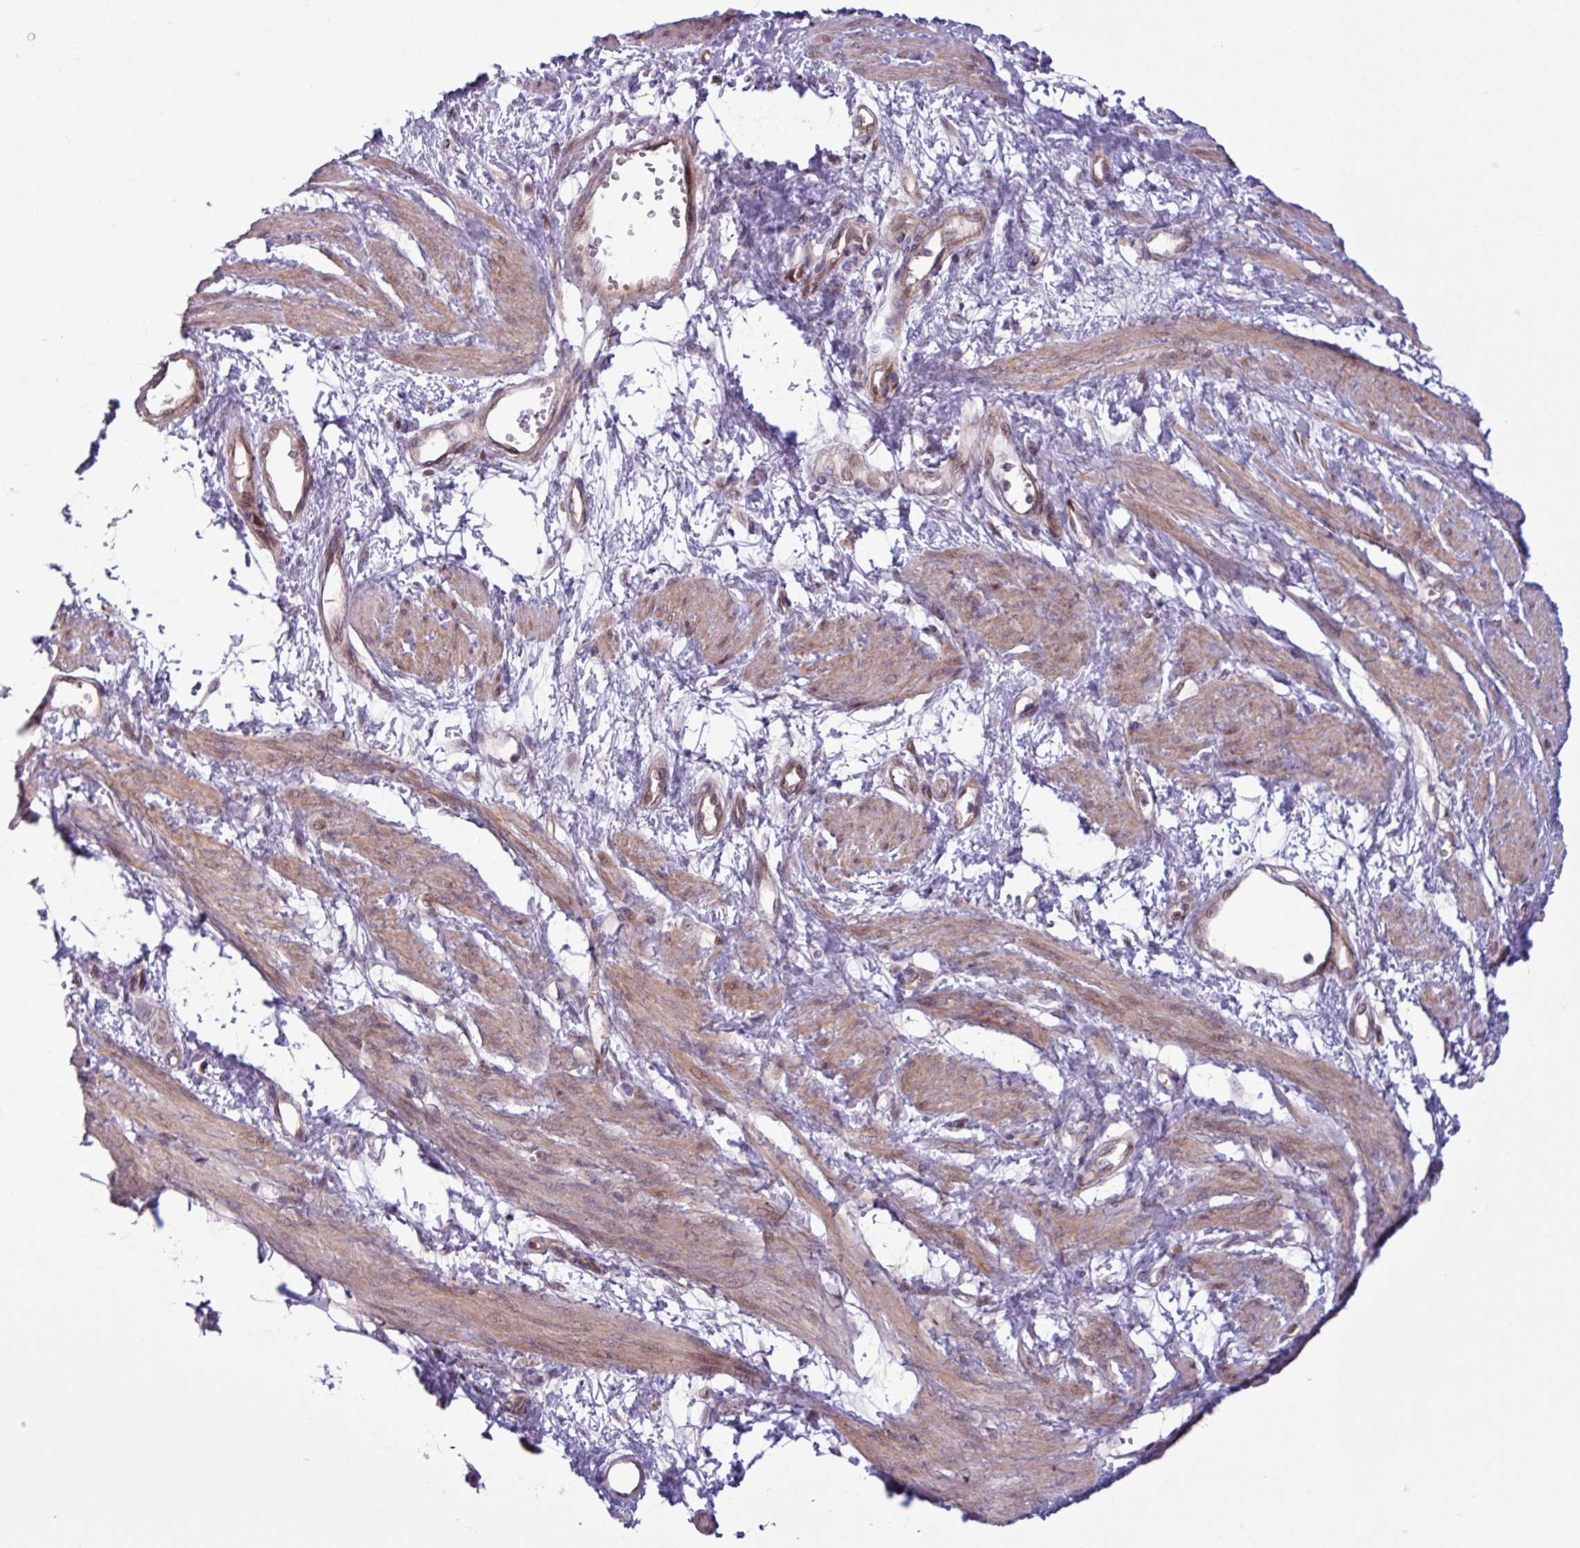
{"staining": {"intensity": "moderate", "quantity": ">75%", "location": "cytoplasmic/membranous,nuclear"}, "tissue": "smooth muscle", "cell_type": "Smooth muscle cells", "image_type": "normal", "snomed": [{"axis": "morphology", "description": "Normal tissue, NOS"}, {"axis": "topography", "description": "Smooth muscle"}, {"axis": "topography", "description": "Uterus"}], "caption": "The photomicrograph demonstrates a brown stain indicating the presence of a protein in the cytoplasmic/membranous,nuclear of smooth muscle cells in smooth muscle. (DAB IHC with brightfield microscopy, high magnification).", "gene": "PDPR", "patient": {"sex": "female", "age": 39}}